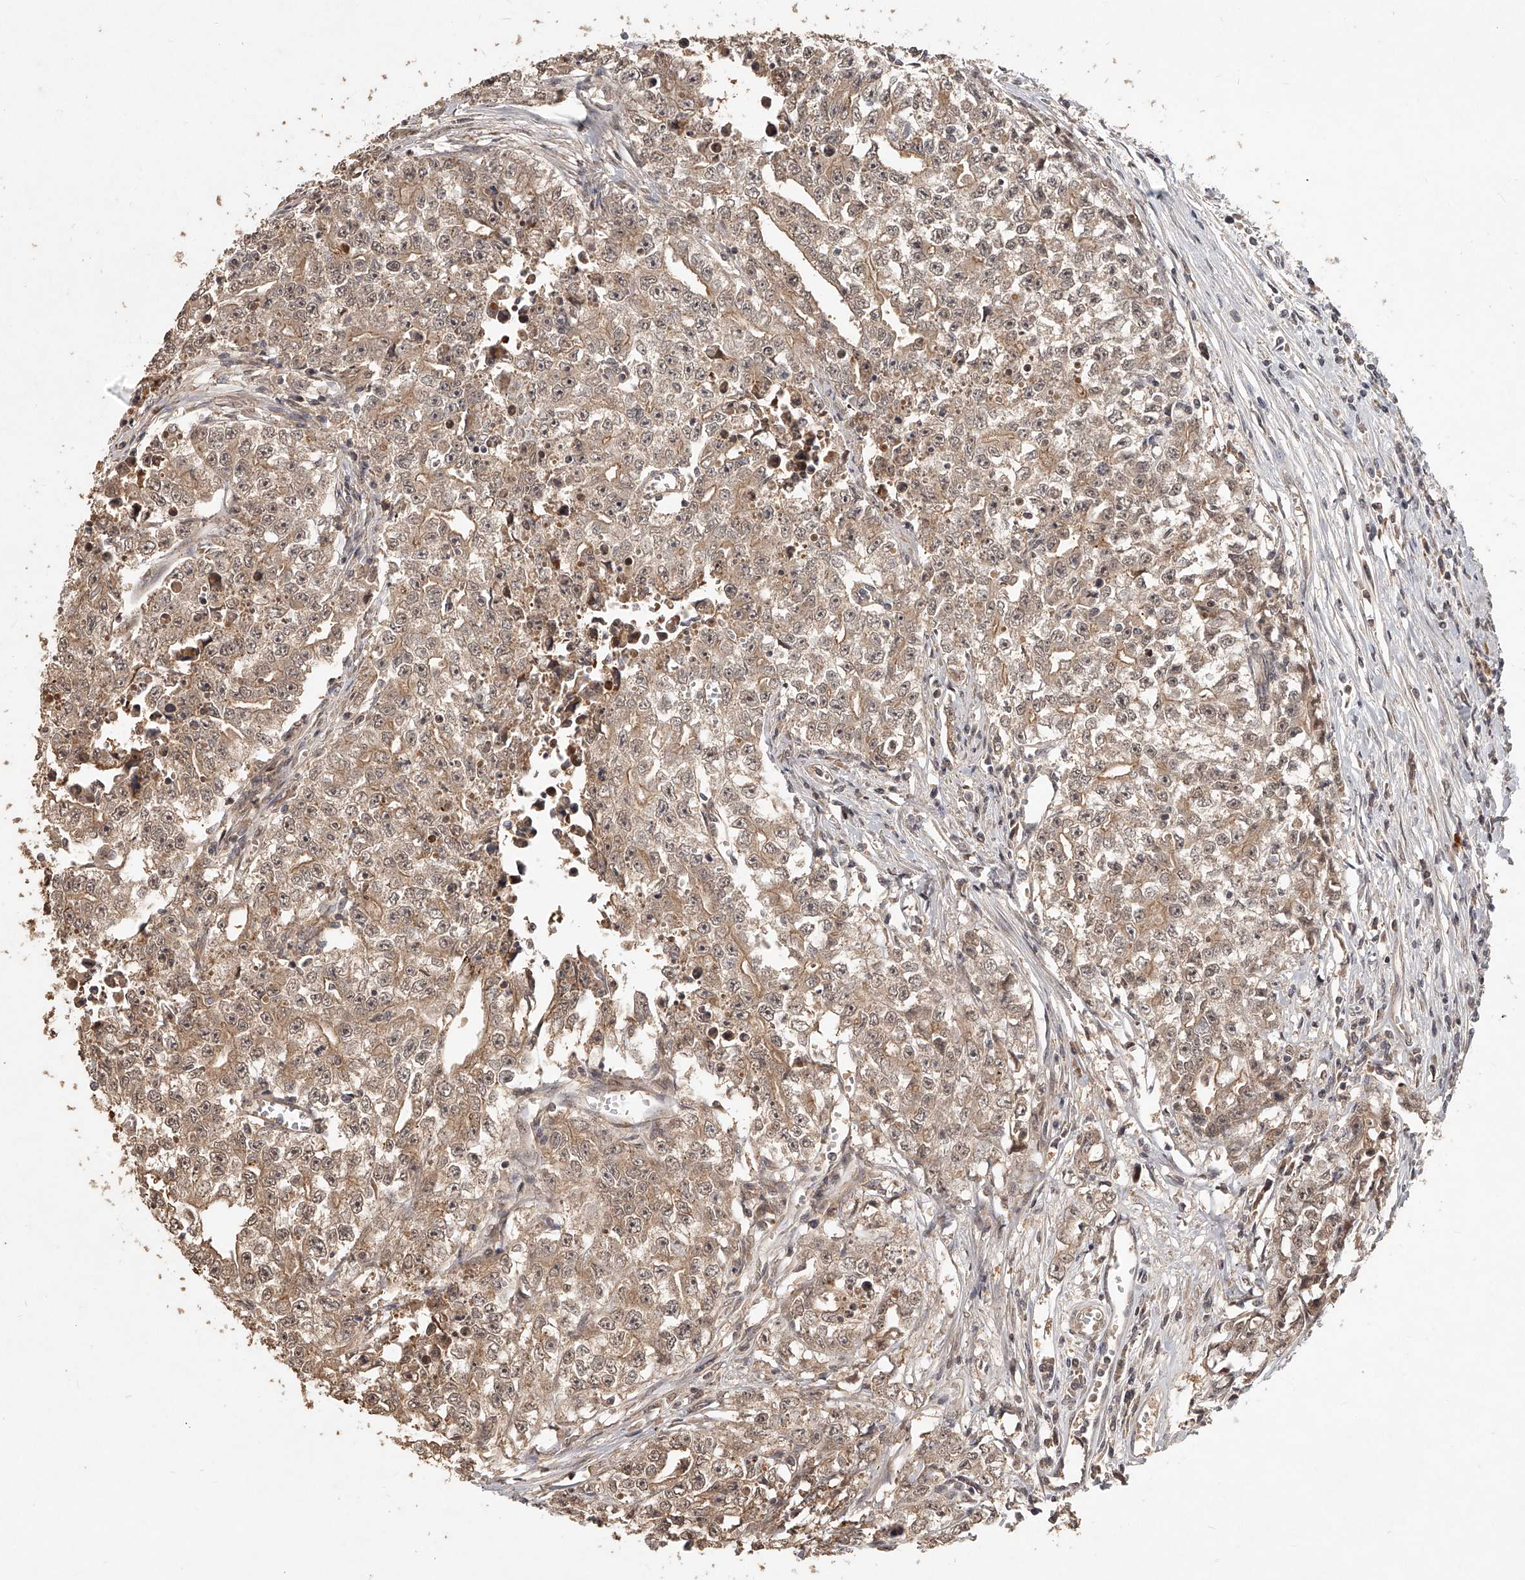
{"staining": {"intensity": "weak", "quantity": ">75%", "location": "cytoplasmic/membranous,nuclear"}, "tissue": "testis cancer", "cell_type": "Tumor cells", "image_type": "cancer", "snomed": [{"axis": "morphology", "description": "Seminoma, NOS"}, {"axis": "morphology", "description": "Carcinoma, Embryonal, NOS"}, {"axis": "topography", "description": "Testis"}], "caption": "Brown immunohistochemical staining in human testis cancer (embryonal carcinoma) reveals weak cytoplasmic/membranous and nuclear positivity in about >75% of tumor cells.", "gene": "SLC37A1", "patient": {"sex": "male", "age": 43}}